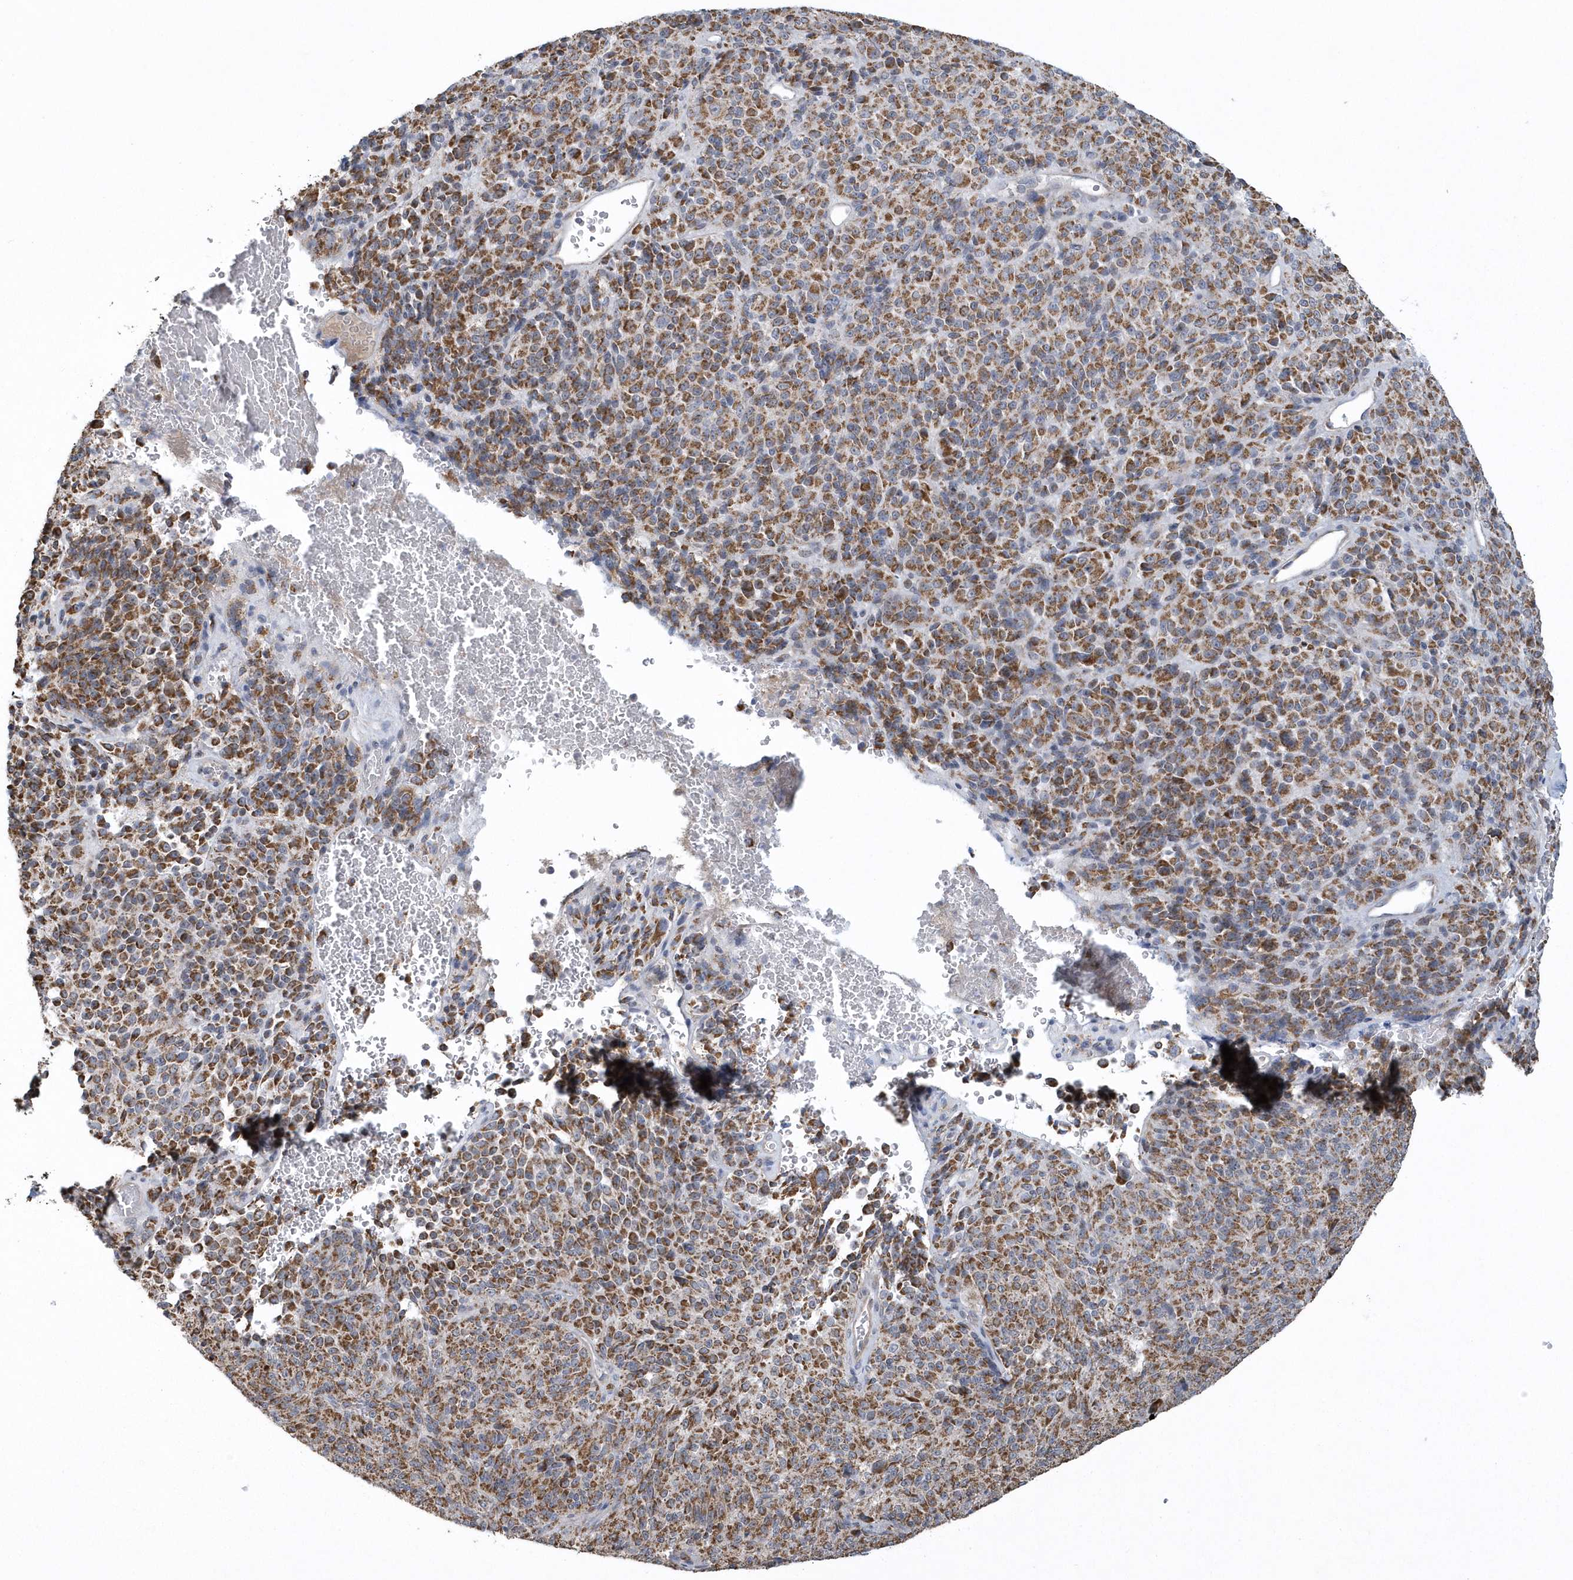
{"staining": {"intensity": "strong", "quantity": ">75%", "location": "cytoplasmic/membranous"}, "tissue": "melanoma", "cell_type": "Tumor cells", "image_type": "cancer", "snomed": [{"axis": "morphology", "description": "Malignant melanoma, Metastatic site"}, {"axis": "topography", "description": "Brain"}], "caption": "Immunohistochemical staining of malignant melanoma (metastatic site) displays high levels of strong cytoplasmic/membranous protein staining in about >75% of tumor cells. (Stains: DAB in brown, nuclei in blue, Microscopy: brightfield microscopy at high magnification).", "gene": "SLX9", "patient": {"sex": "female", "age": 56}}